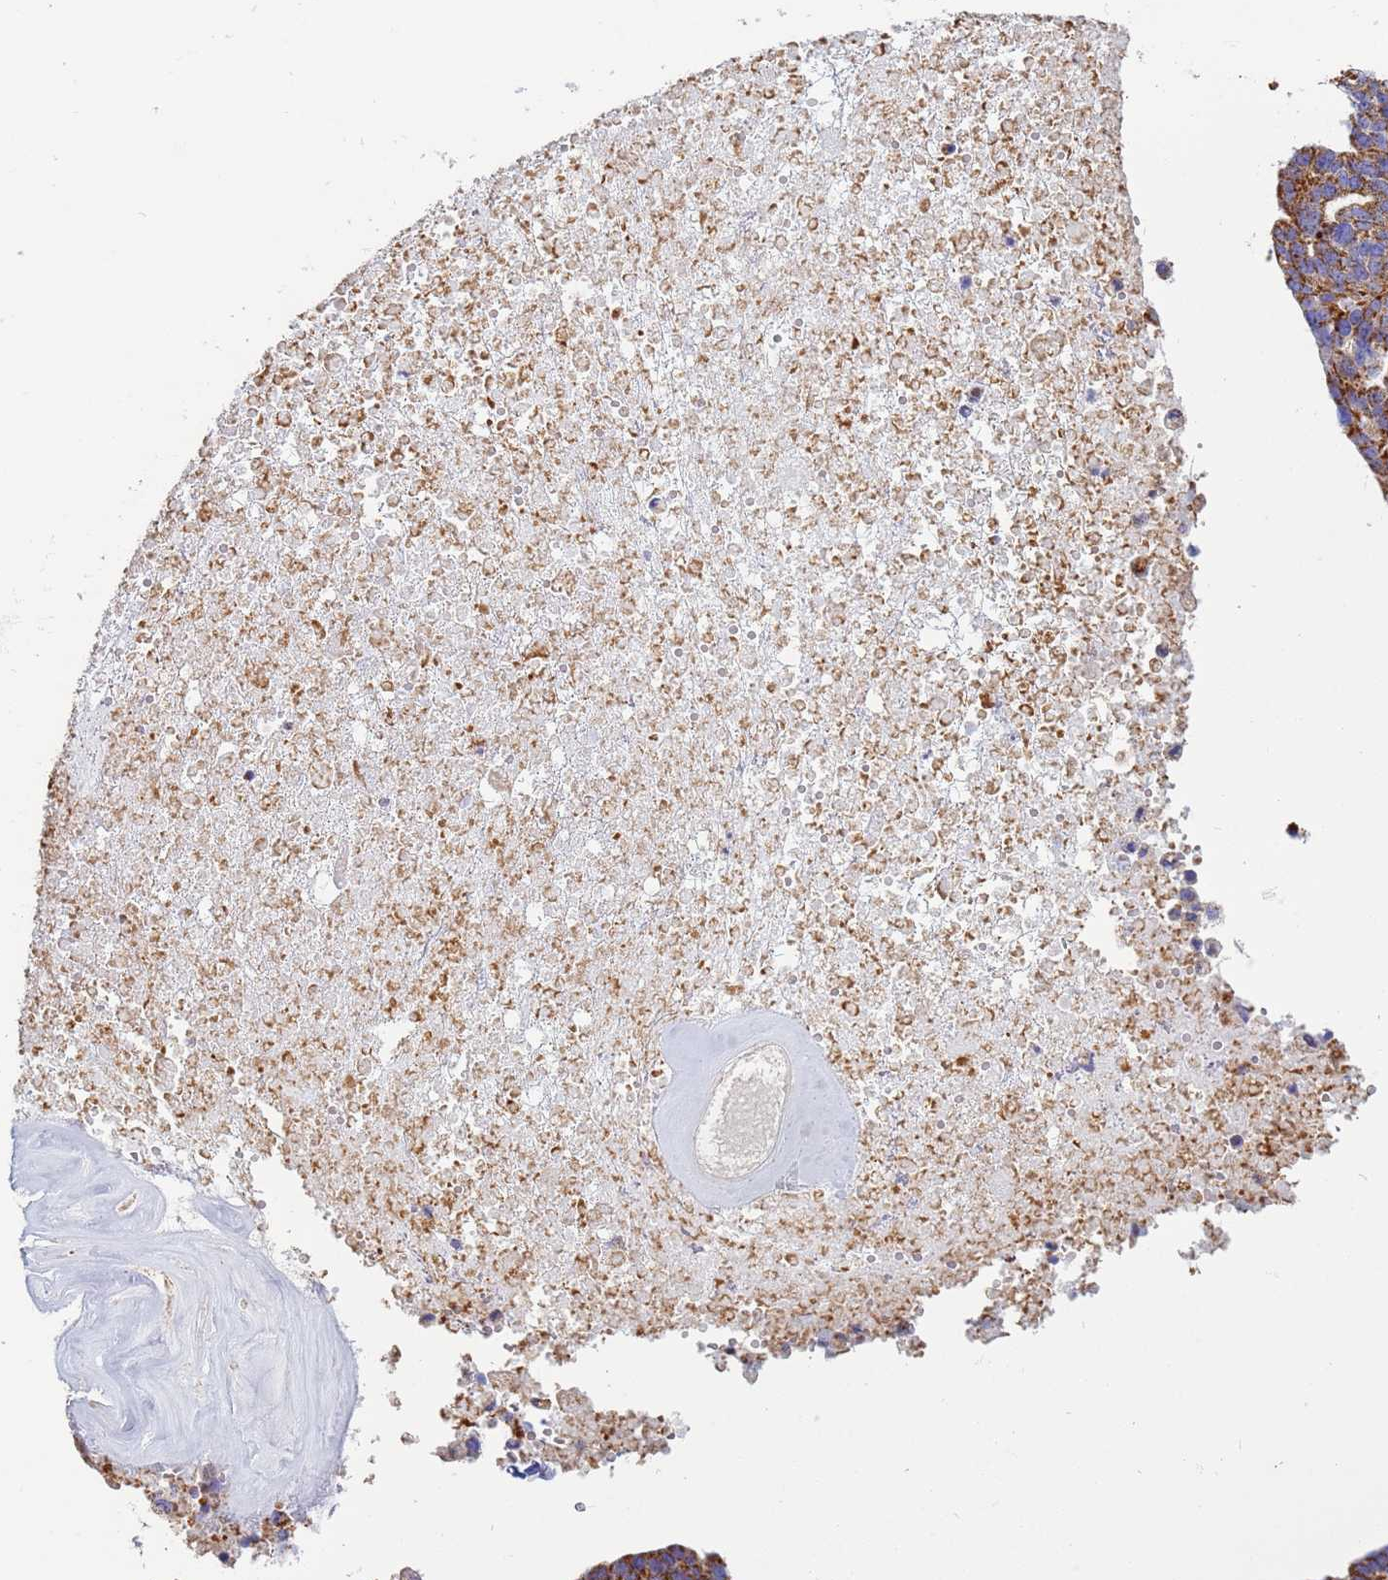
{"staining": {"intensity": "strong", "quantity": ">75%", "location": "cytoplasmic/membranous"}, "tissue": "ovarian cancer", "cell_type": "Tumor cells", "image_type": "cancer", "snomed": [{"axis": "morphology", "description": "Cystadenocarcinoma, serous, NOS"}, {"axis": "topography", "description": "Ovary"}], "caption": "IHC of ovarian serous cystadenocarcinoma exhibits high levels of strong cytoplasmic/membranous expression in approximately >75% of tumor cells. The protein is shown in brown color, while the nuclei are stained blue.", "gene": "UQCRH", "patient": {"sex": "female", "age": 59}}